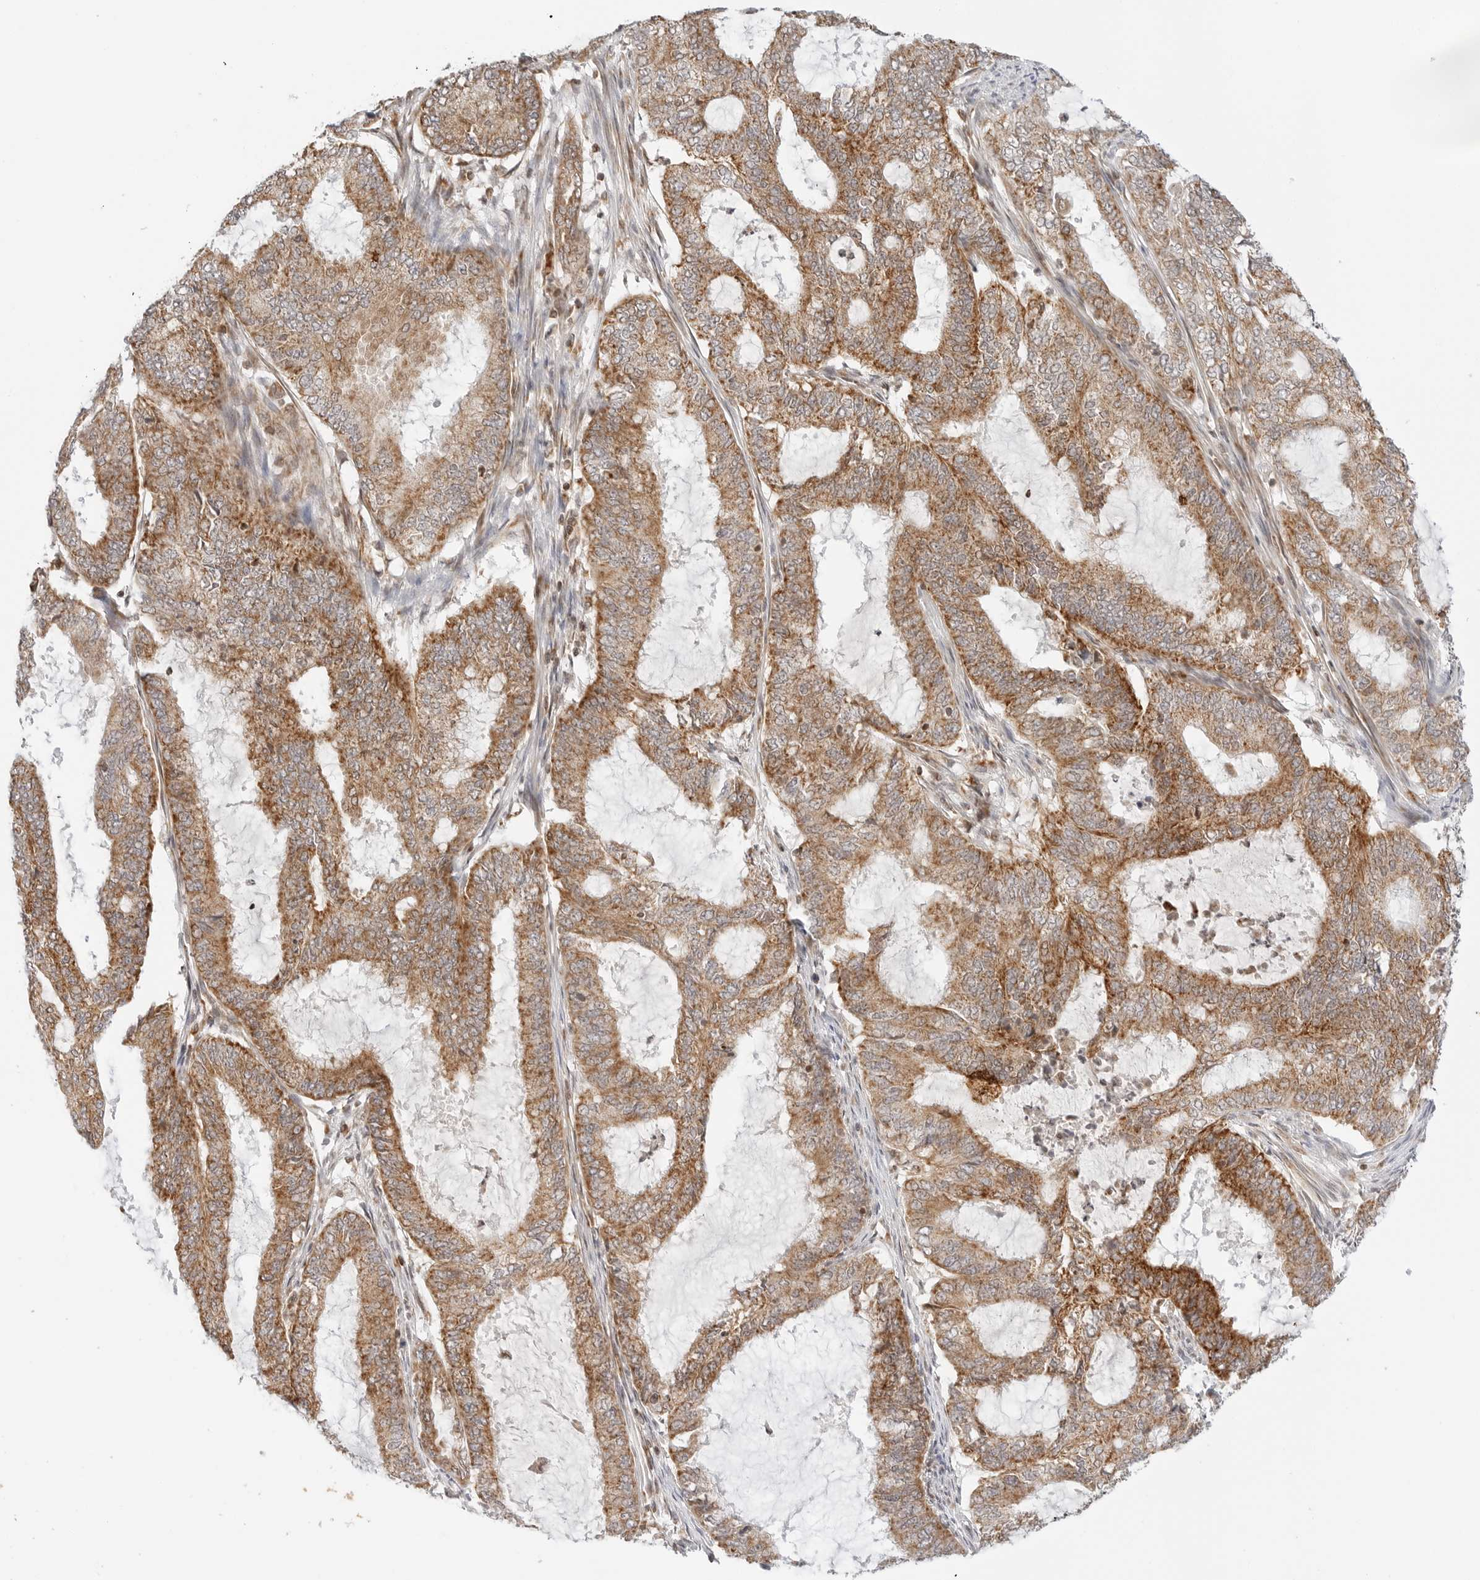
{"staining": {"intensity": "moderate", "quantity": ">75%", "location": "cytoplasmic/membranous"}, "tissue": "endometrial cancer", "cell_type": "Tumor cells", "image_type": "cancer", "snomed": [{"axis": "morphology", "description": "Adenocarcinoma, NOS"}, {"axis": "topography", "description": "Endometrium"}], "caption": "Human endometrial adenocarcinoma stained with a protein marker shows moderate staining in tumor cells.", "gene": "DYRK4", "patient": {"sex": "female", "age": 51}}